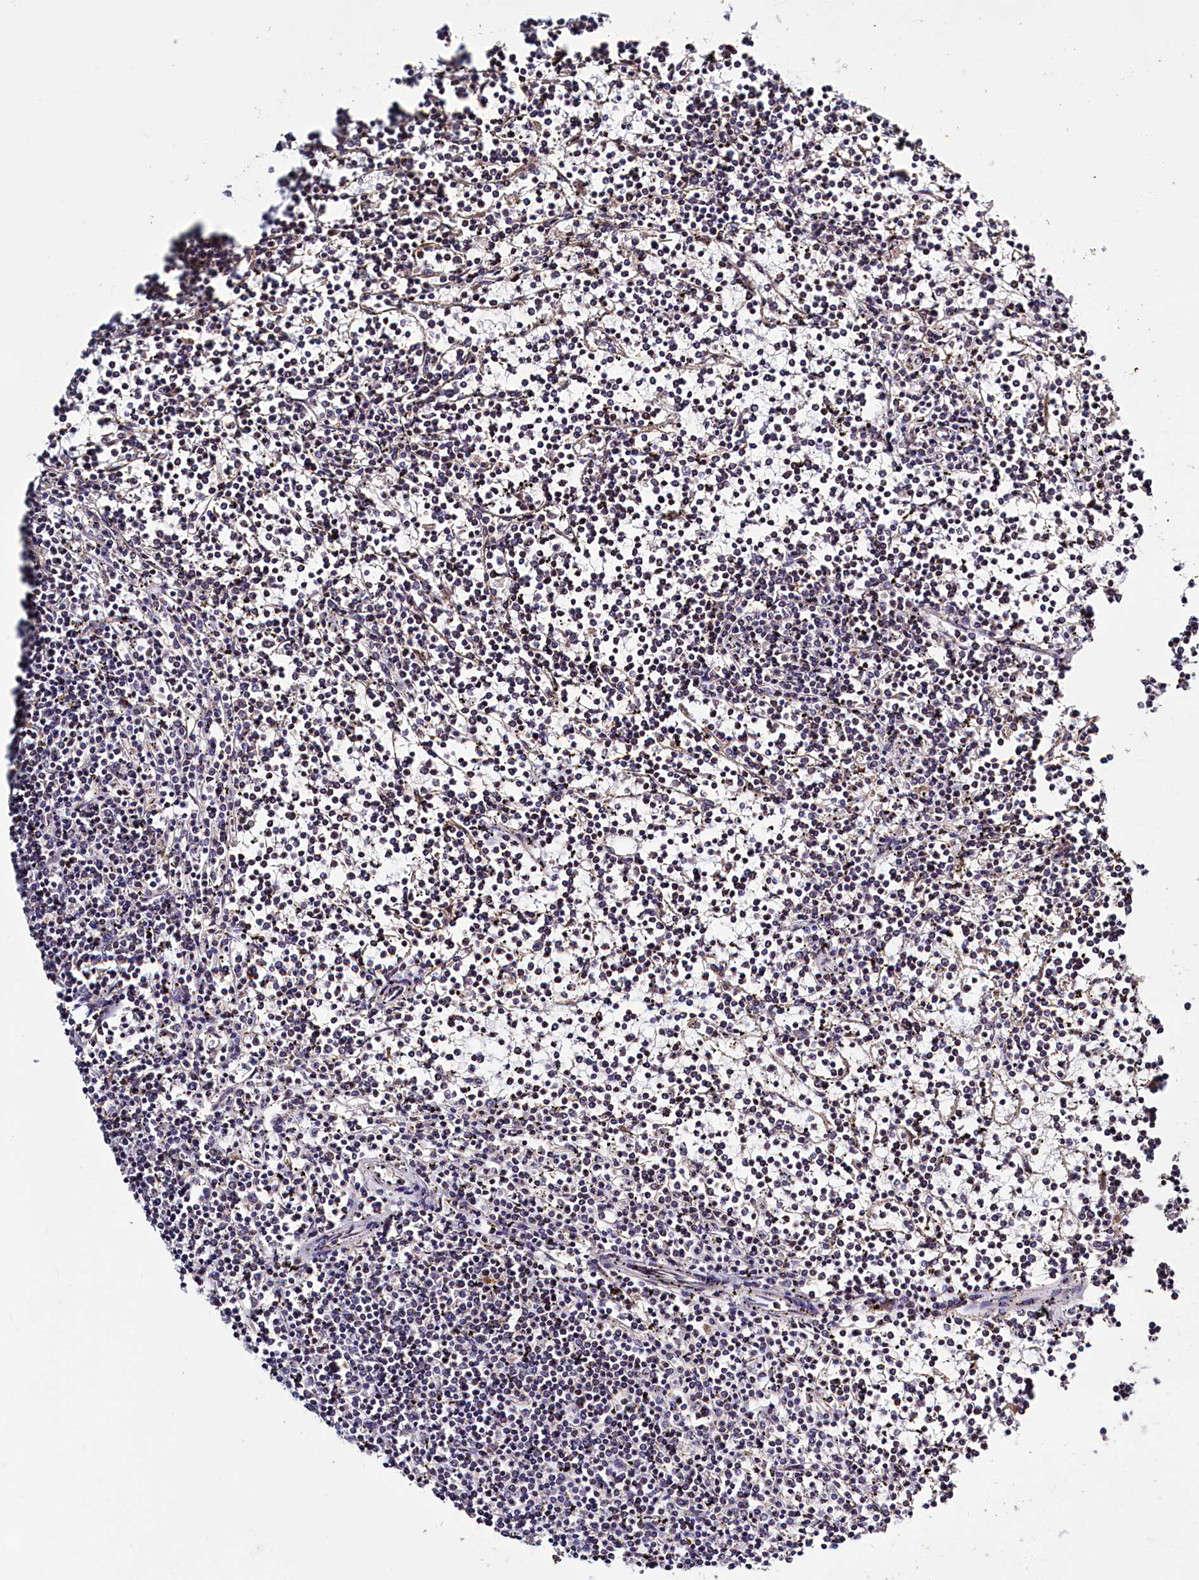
{"staining": {"intensity": "negative", "quantity": "none", "location": "none"}, "tissue": "lymphoma", "cell_type": "Tumor cells", "image_type": "cancer", "snomed": [{"axis": "morphology", "description": "Malignant lymphoma, non-Hodgkin's type, Low grade"}, {"axis": "topography", "description": "Spleen"}], "caption": "Tumor cells are negative for protein expression in human low-grade malignant lymphoma, non-Hodgkin's type.", "gene": "DYNC2H1", "patient": {"sex": "female", "age": 19}}